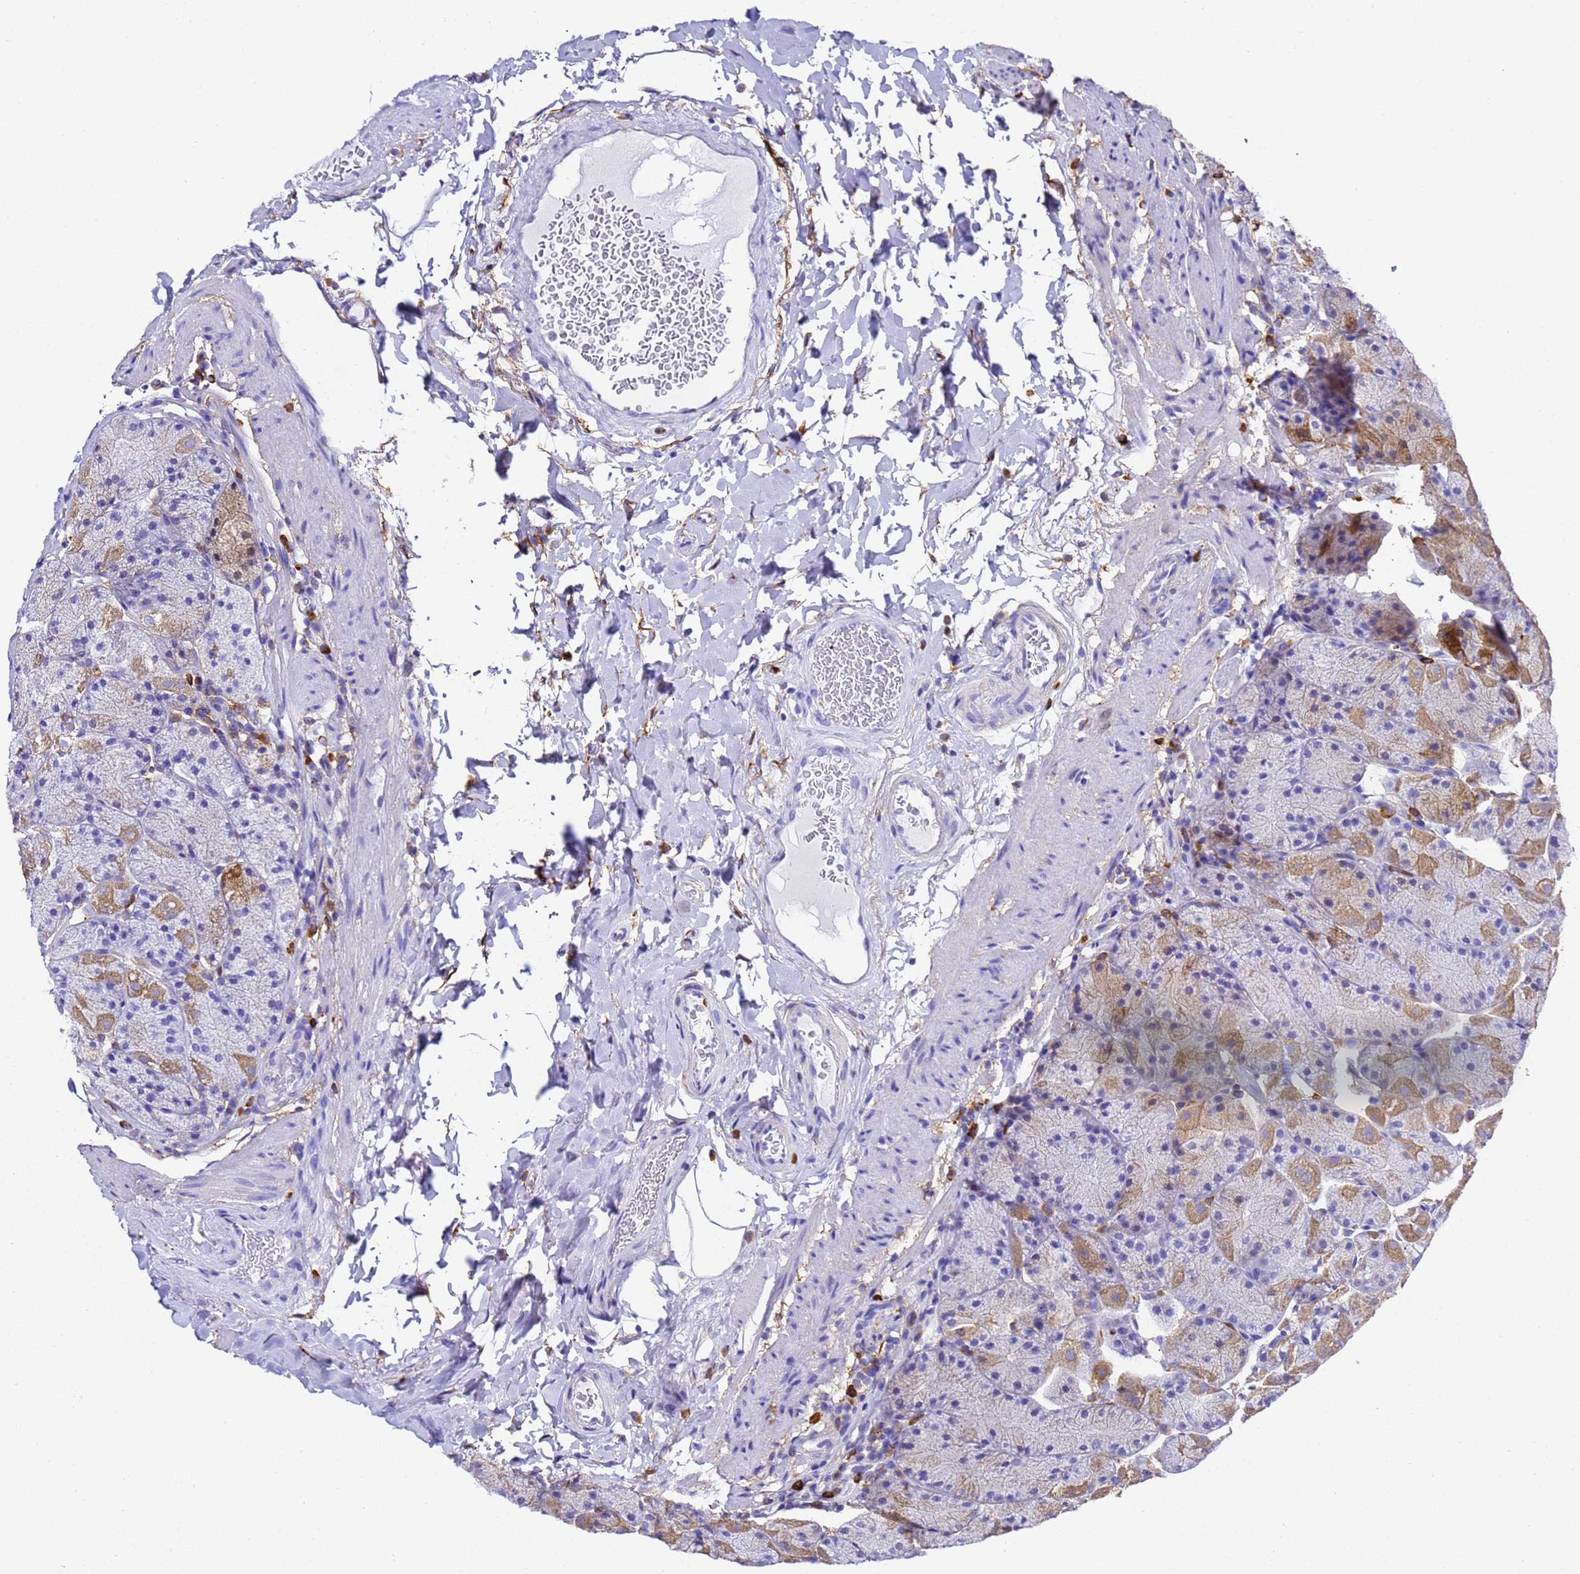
{"staining": {"intensity": "moderate", "quantity": "<25%", "location": "cytoplasmic/membranous"}, "tissue": "stomach", "cell_type": "Glandular cells", "image_type": "normal", "snomed": [{"axis": "morphology", "description": "Normal tissue, NOS"}, {"axis": "topography", "description": "Stomach, upper"}, {"axis": "topography", "description": "Stomach, lower"}], "caption": "This histopathology image reveals immunohistochemistry staining of unremarkable stomach, with low moderate cytoplasmic/membranous expression in approximately <25% of glandular cells.", "gene": "FTL", "patient": {"sex": "male", "age": 67}}